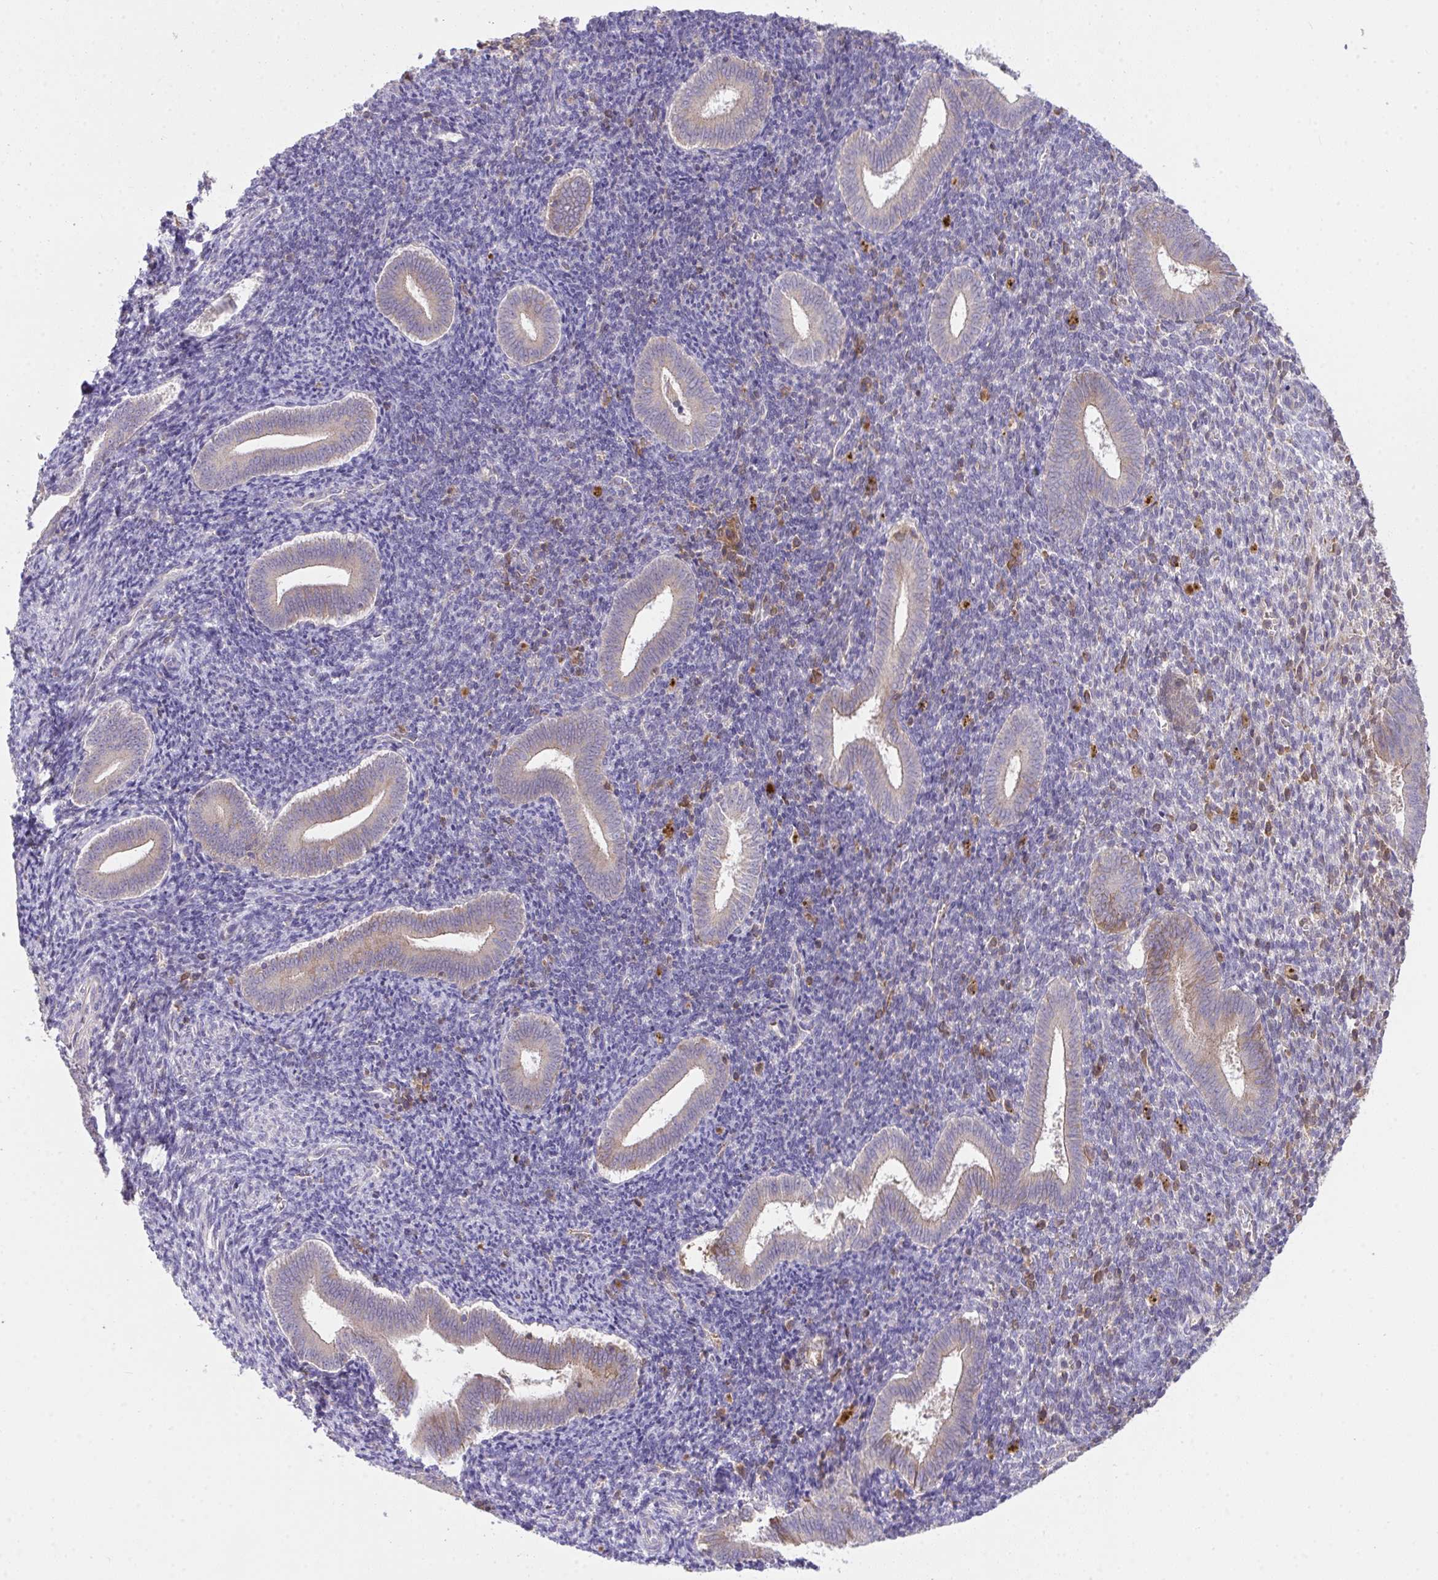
{"staining": {"intensity": "negative", "quantity": "none", "location": "none"}, "tissue": "endometrium", "cell_type": "Cells in endometrial stroma", "image_type": "normal", "snomed": [{"axis": "morphology", "description": "Normal tissue, NOS"}, {"axis": "topography", "description": "Endometrium"}], "caption": "Benign endometrium was stained to show a protein in brown. There is no significant expression in cells in endometrial stroma. Brightfield microscopy of immunohistochemistry (IHC) stained with DAB (3,3'-diaminobenzidine) (brown) and hematoxylin (blue), captured at high magnification.", "gene": "ZNF581", "patient": {"sex": "female", "age": 25}}